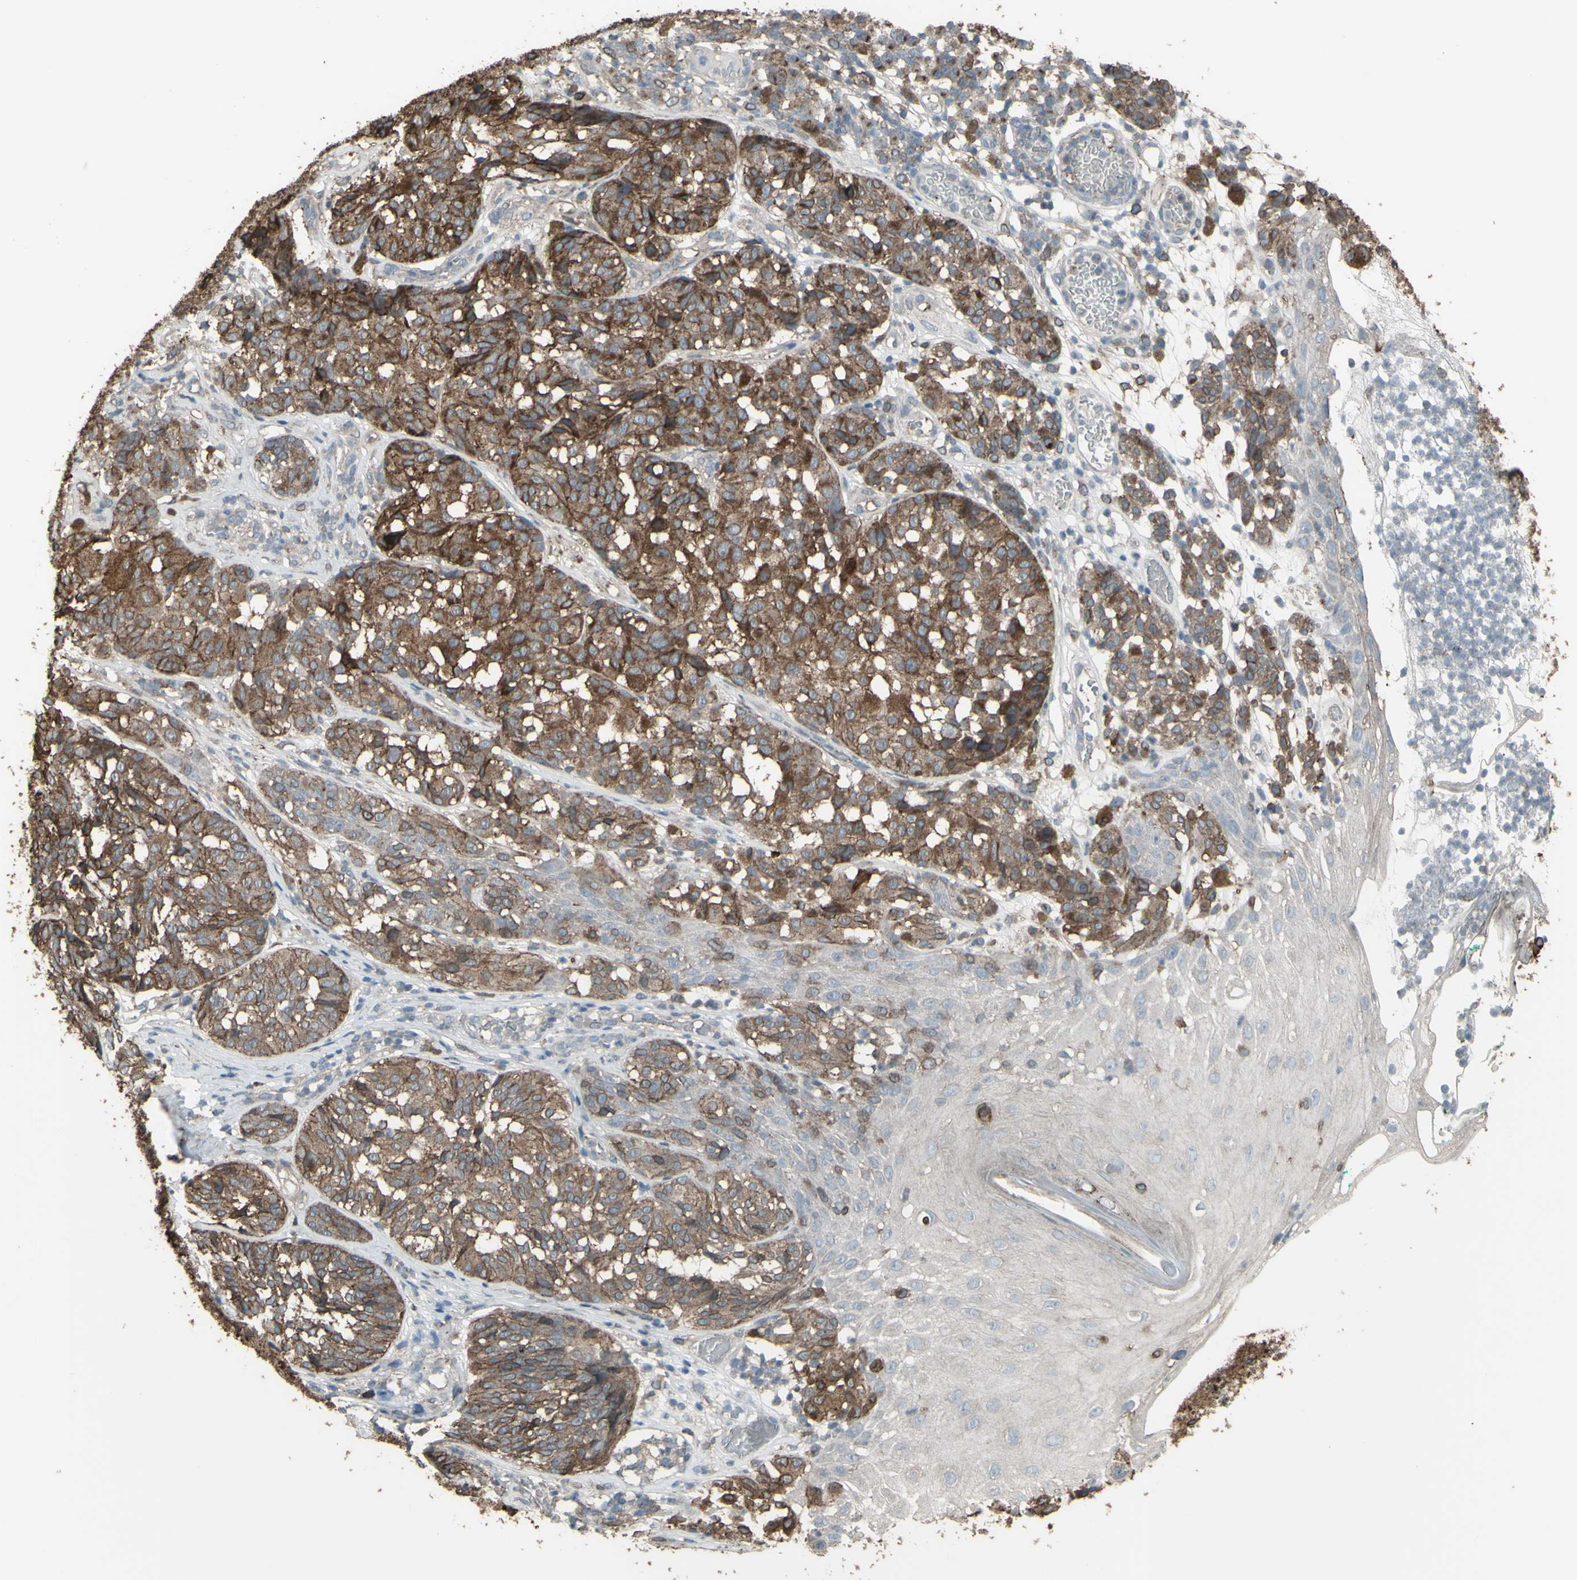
{"staining": {"intensity": "moderate", "quantity": ">75%", "location": "cytoplasmic/membranous"}, "tissue": "melanoma", "cell_type": "Tumor cells", "image_type": "cancer", "snomed": [{"axis": "morphology", "description": "Malignant melanoma, NOS"}, {"axis": "topography", "description": "Skin"}], "caption": "Immunohistochemical staining of human malignant melanoma displays medium levels of moderate cytoplasmic/membranous protein positivity in approximately >75% of tumor cells.", "gene": "SMO", "patient": {"sex": "female", "age": 46}}